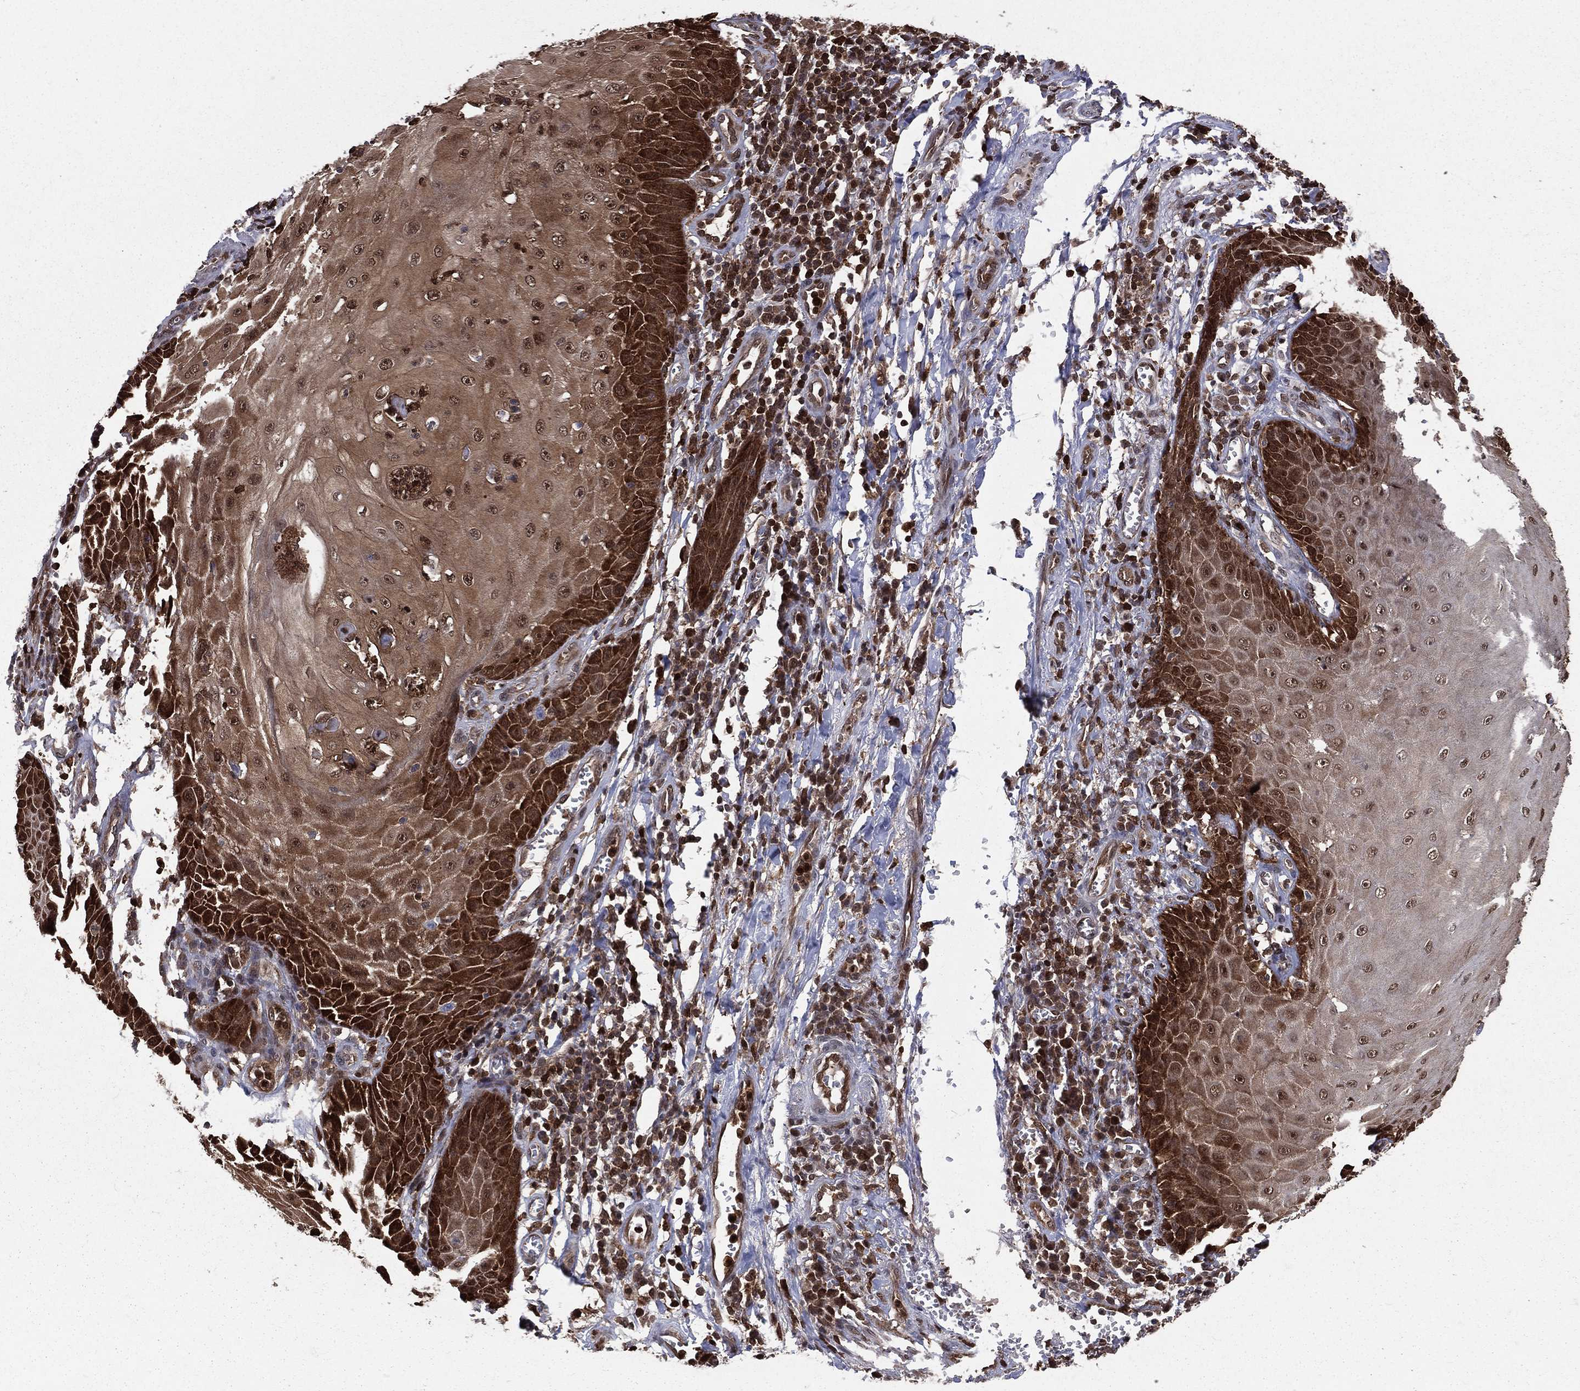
{"staining": {"intensity": "strong", "quantity": "25%-75%", "location": "cytoplasmic/membranous,nuclear"}, "tissue": "skin cancer", "cell_type": "Tumor cells", "image_type": "cancer", "snomed": [{"axis": "morphology", "description": "Squamous cell carcinoma, NOS"}, {"axis": "topography", "description": "Skin"}], "caption": "DAB (3,3'-diaminobenzidine) immunohistochemical staining of skin cancer shows strong cytoplasmic/membranous and nuclear protein positivity in approximately 25%-75% of tumor cells. Ihc stains the protein of interest in brown and the nuclei are stained blue.", "gene": "ENO1", "patient": {"sex": "male", "age": 70}}